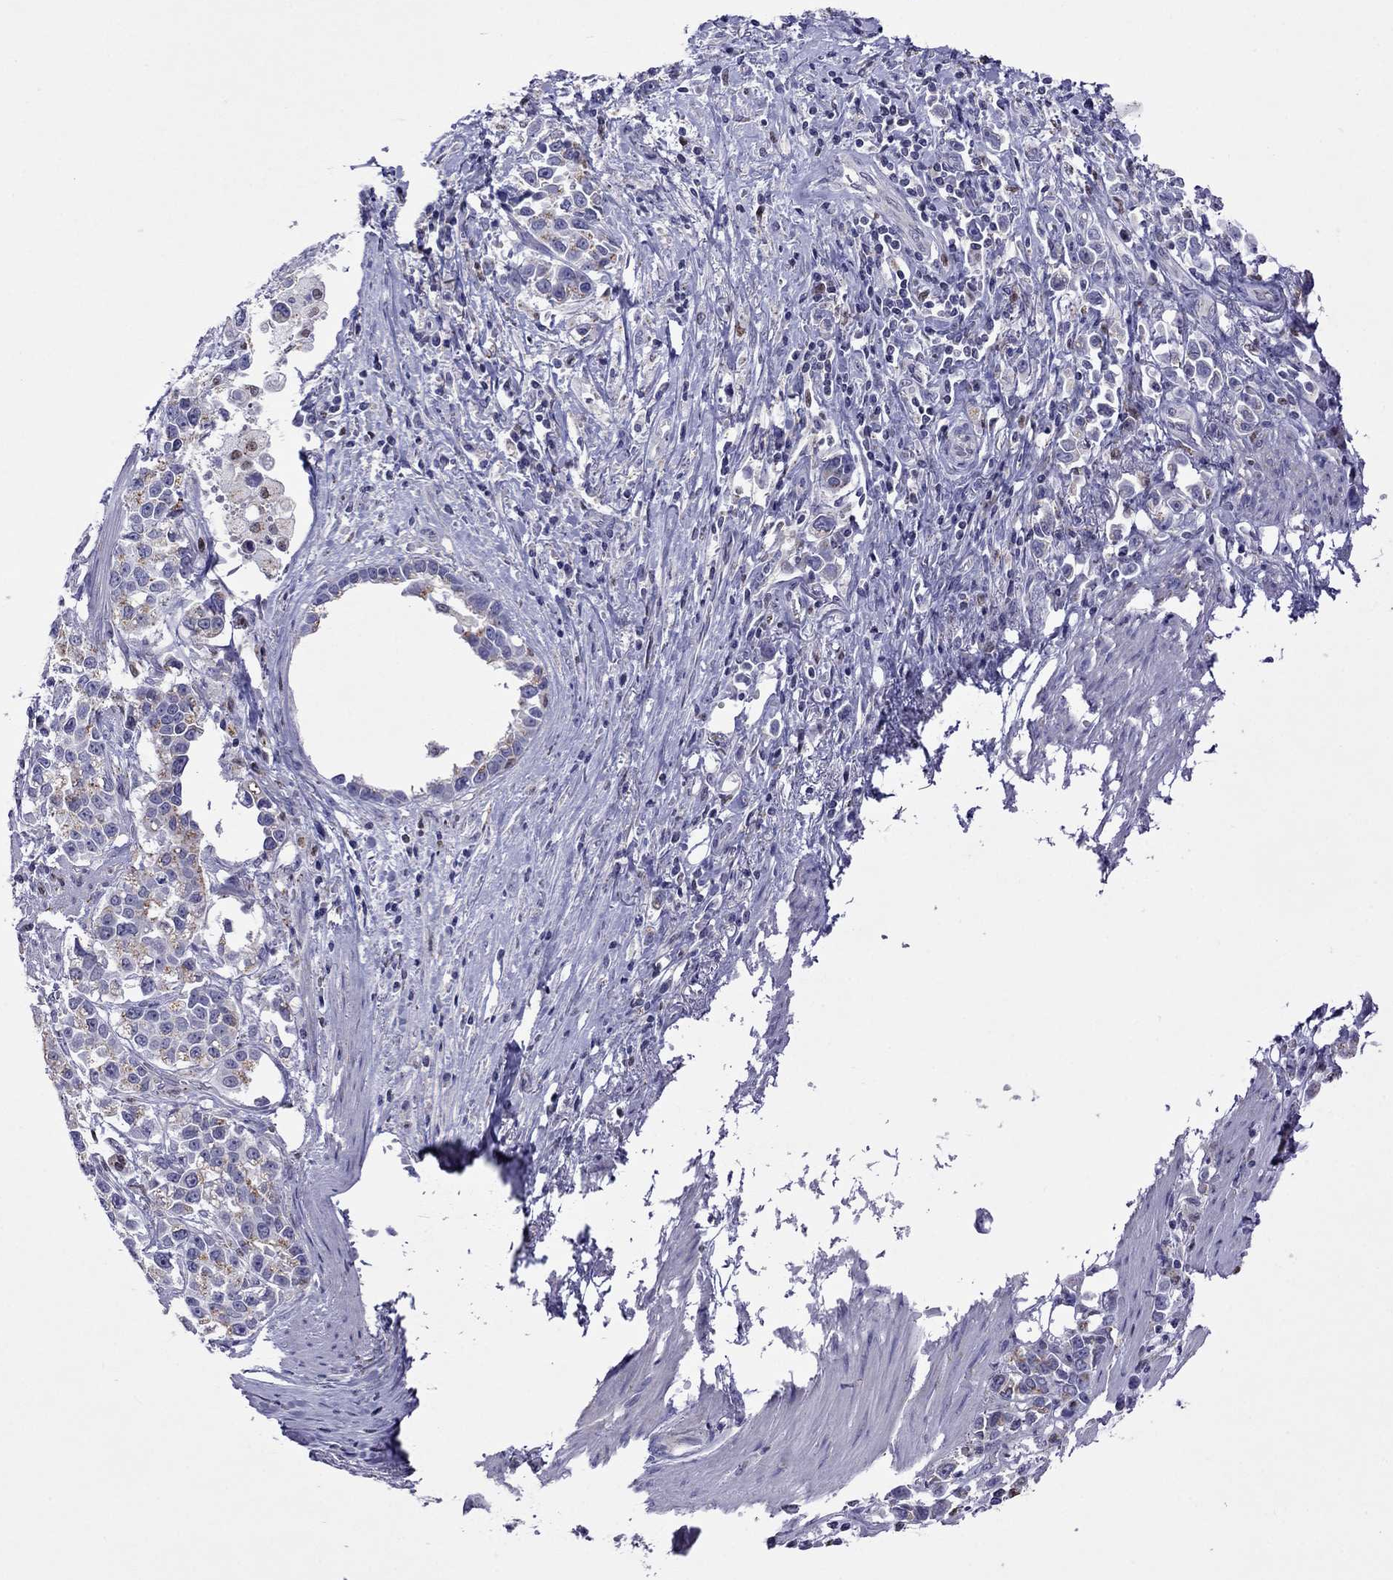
{"staining": {"intensity": "moderate", "quantity": ">75%", "location": "cytoplasmic/membranous"}, "tissue": "stomach cancer", "cell_type": "Tumor cells", "image_type": "cancer", "snomed": [{"axis": "morphology", "description": "Adenocarcinoma, NOS"}, {"axis": "topography", "description": "Stomach"}], "caption": "Immunohistochemical staining of adenocarcinoma (stomach) exhibits medium levels of moderate cytoplasmic/membranous protein staining in approximately >75% of tumor cells.", "gene": "MPZ", "patient": {"sex": "male", "age": 93}}